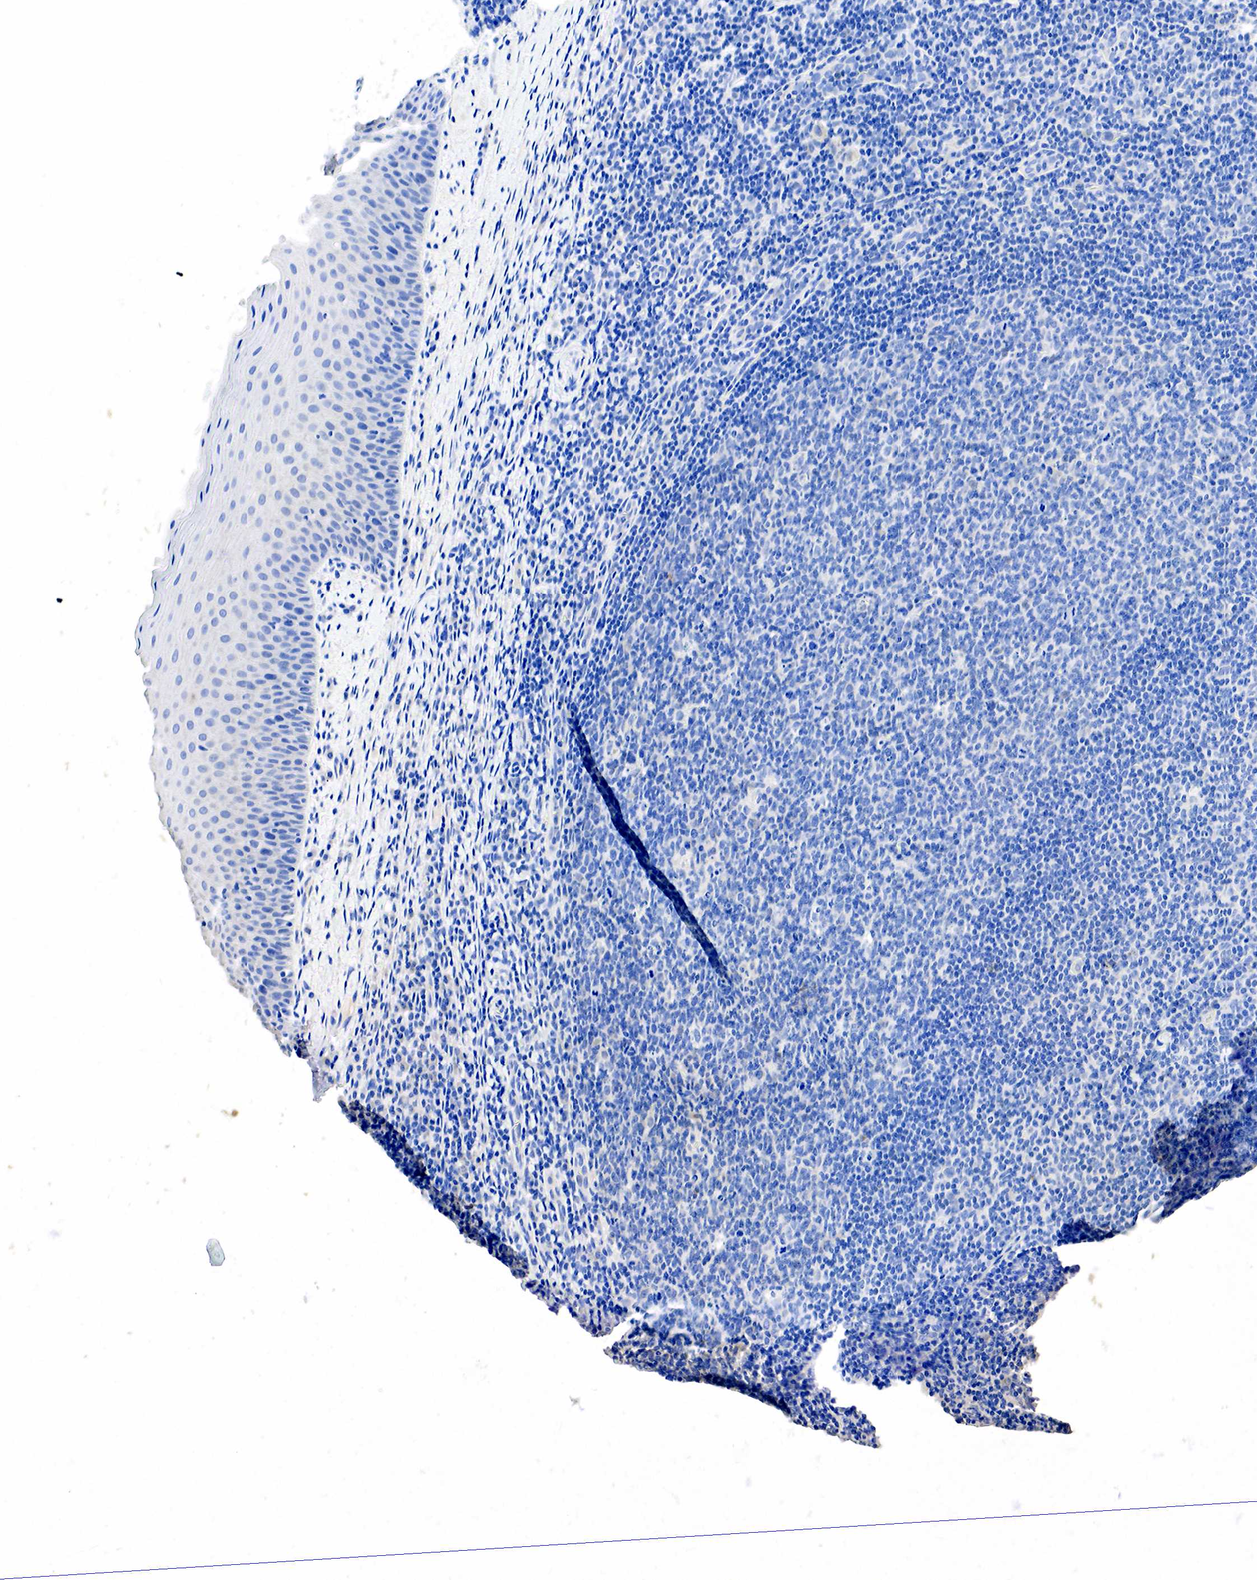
{"staining": {"intensity": "negative", "quantity": "none", "location": "none"}, "tissue": "tonsil", "cell_type": "Germinal center cells", "image_type": "normal", "snomed": [{"axis": "morphology", "description": "Normal tissue, NOS"}, {"axis": "topography", "description": "Tonsil"}], "caption": "The image shows no significant positivity in germinal center cells of tonsil.", "gene": "SST", "patient": {"sex": "male", "age": 6}}